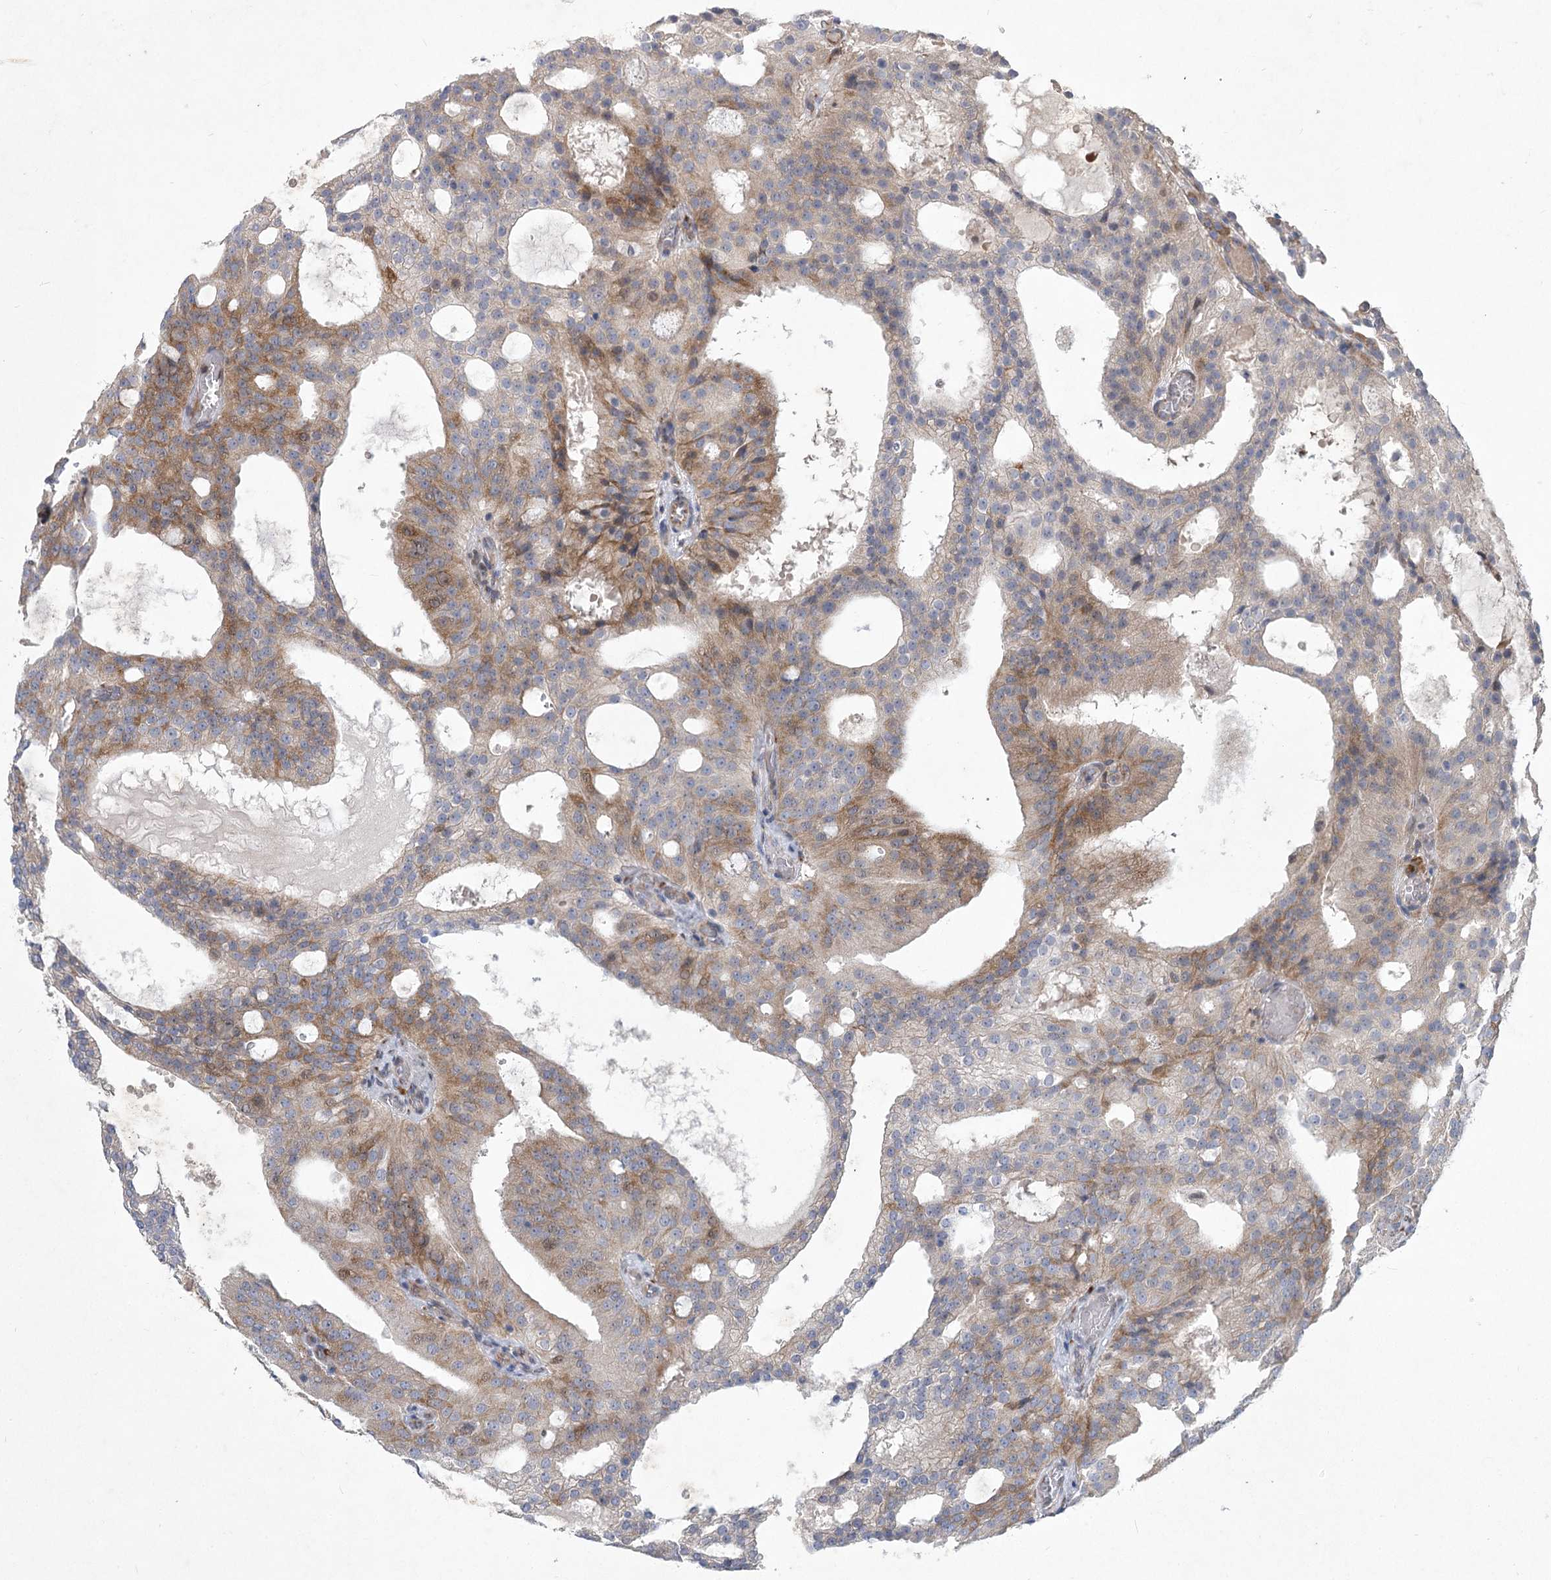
{"staining": {"intensity": "moderate", "quantity": "25%-75%", "location": "cytoplasmic/membranous"}, "tissue": "prostate cancer", "cell_type": "Tumor cells", "image_type": "cancer", "snomed": [{"axis": "morphology", "description": "Adenocarcinoma, Medium grade"}, {"axis": "topography", "description": "Prostate"}], "caption": "This is a photomicrograph of immunohistochemistry (IHC) staining of adenocarcinoma (medium-grade) (prostate), which shows moderate positivity in the cytoplasmic/membranous of tumor cells.", "gene": "GCNT4", "patient": {"sex": "male", "age": 88}}